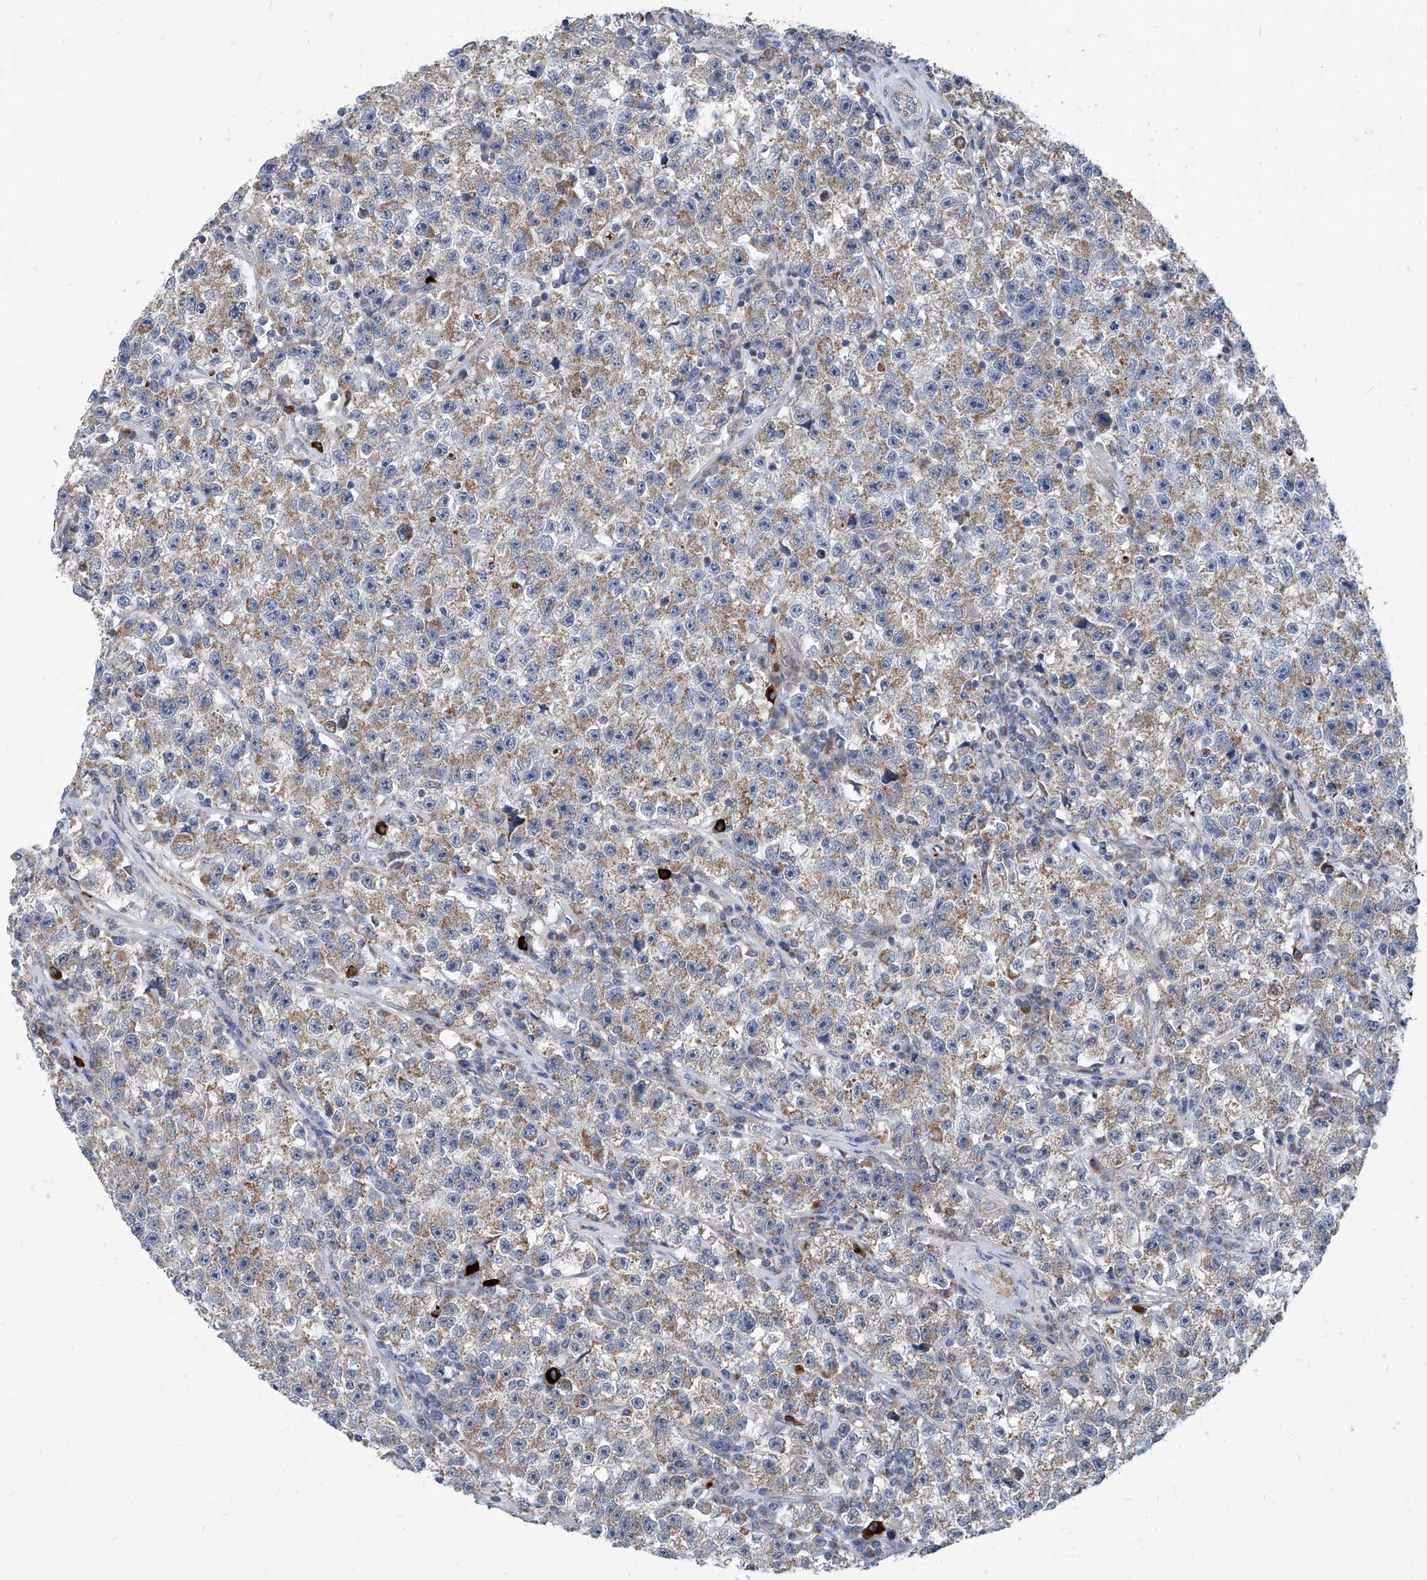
{"staining": {"intensity": "moderate", "quantity": ">75%", "location": "cytoplasmic/membranous"}, "tissue": "testis cancer", "cell_type": "Tumor cells", "image_type": "cancer", "snomed": [{"axis": "morphology", "description": "Seminoma, NOS"}, {"axis": "topography", "description": "Testis"}], "caption": "Moderate cytoplasmic/membranous protein positivity is seen in about >75% of tumor cells in testis seminoma. The staining is performed using DAB brown chromogen to label protein expression. The nuclei are counter-stained blue using hematoxylin.", "gene": "USP48", "patient": {"sex": "male", "age": 22}}